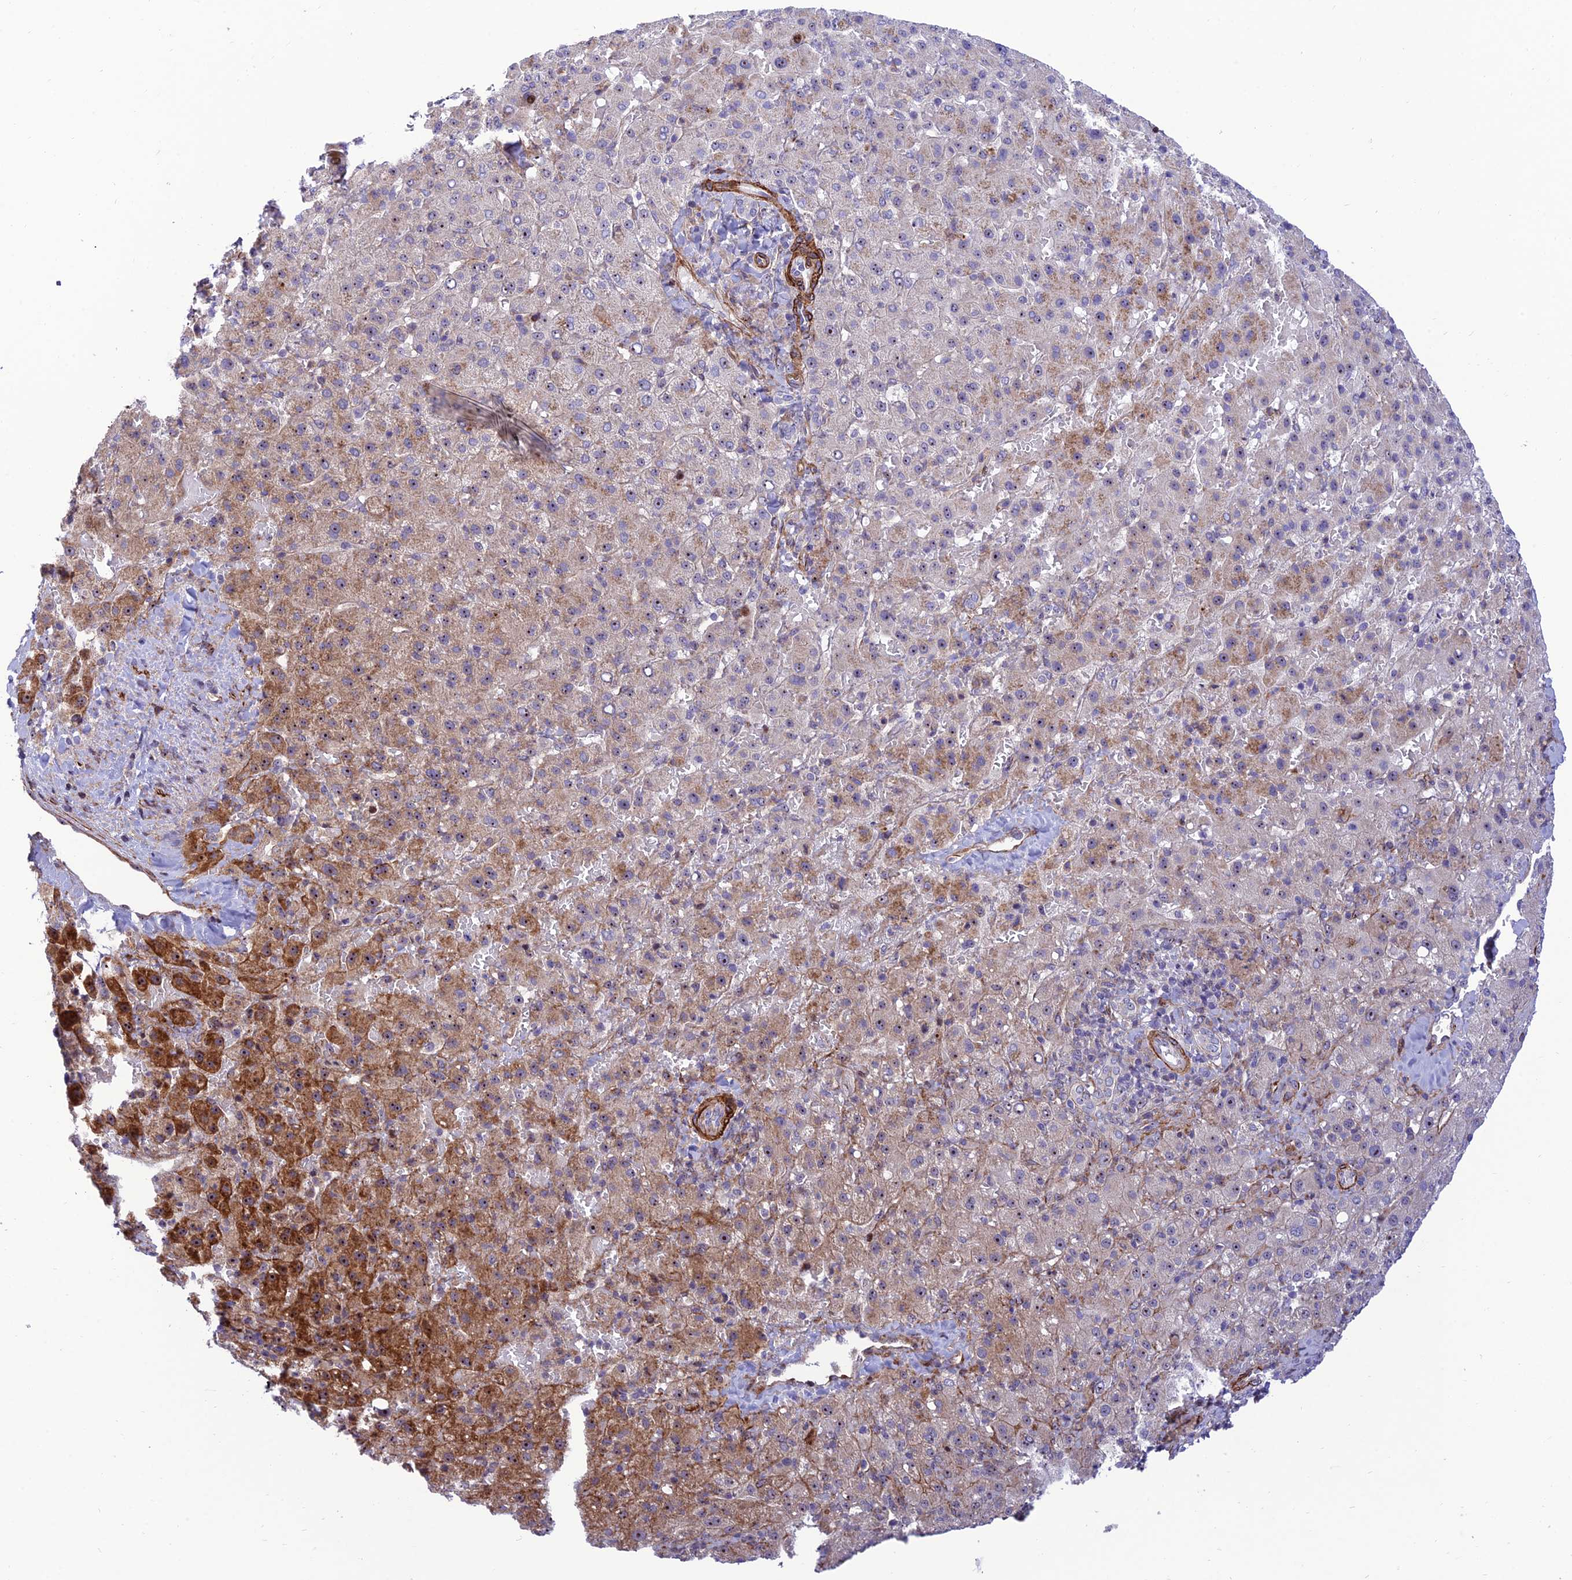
{"staining": {"intensity": "moderate", "quantity": "<25%", "location": "cytoplasmic/membranous"}, "tissue": "liver cancer", "cell_type": "Tumor cells", "image_type": "cancer", "snomed": [{"axis": "morphology", "description": "Carcinoma, Hepatocellular, NOS"}, {"axis": "topography", "description": "Liver"}], "caption": "The immunohistochemical stain shows moderate cytoplasmic/membranous positivity in tumor cells of liver cancer tissue.", "gene": "KBTBD7", "patient": {"sex": "female", "age": 58}}